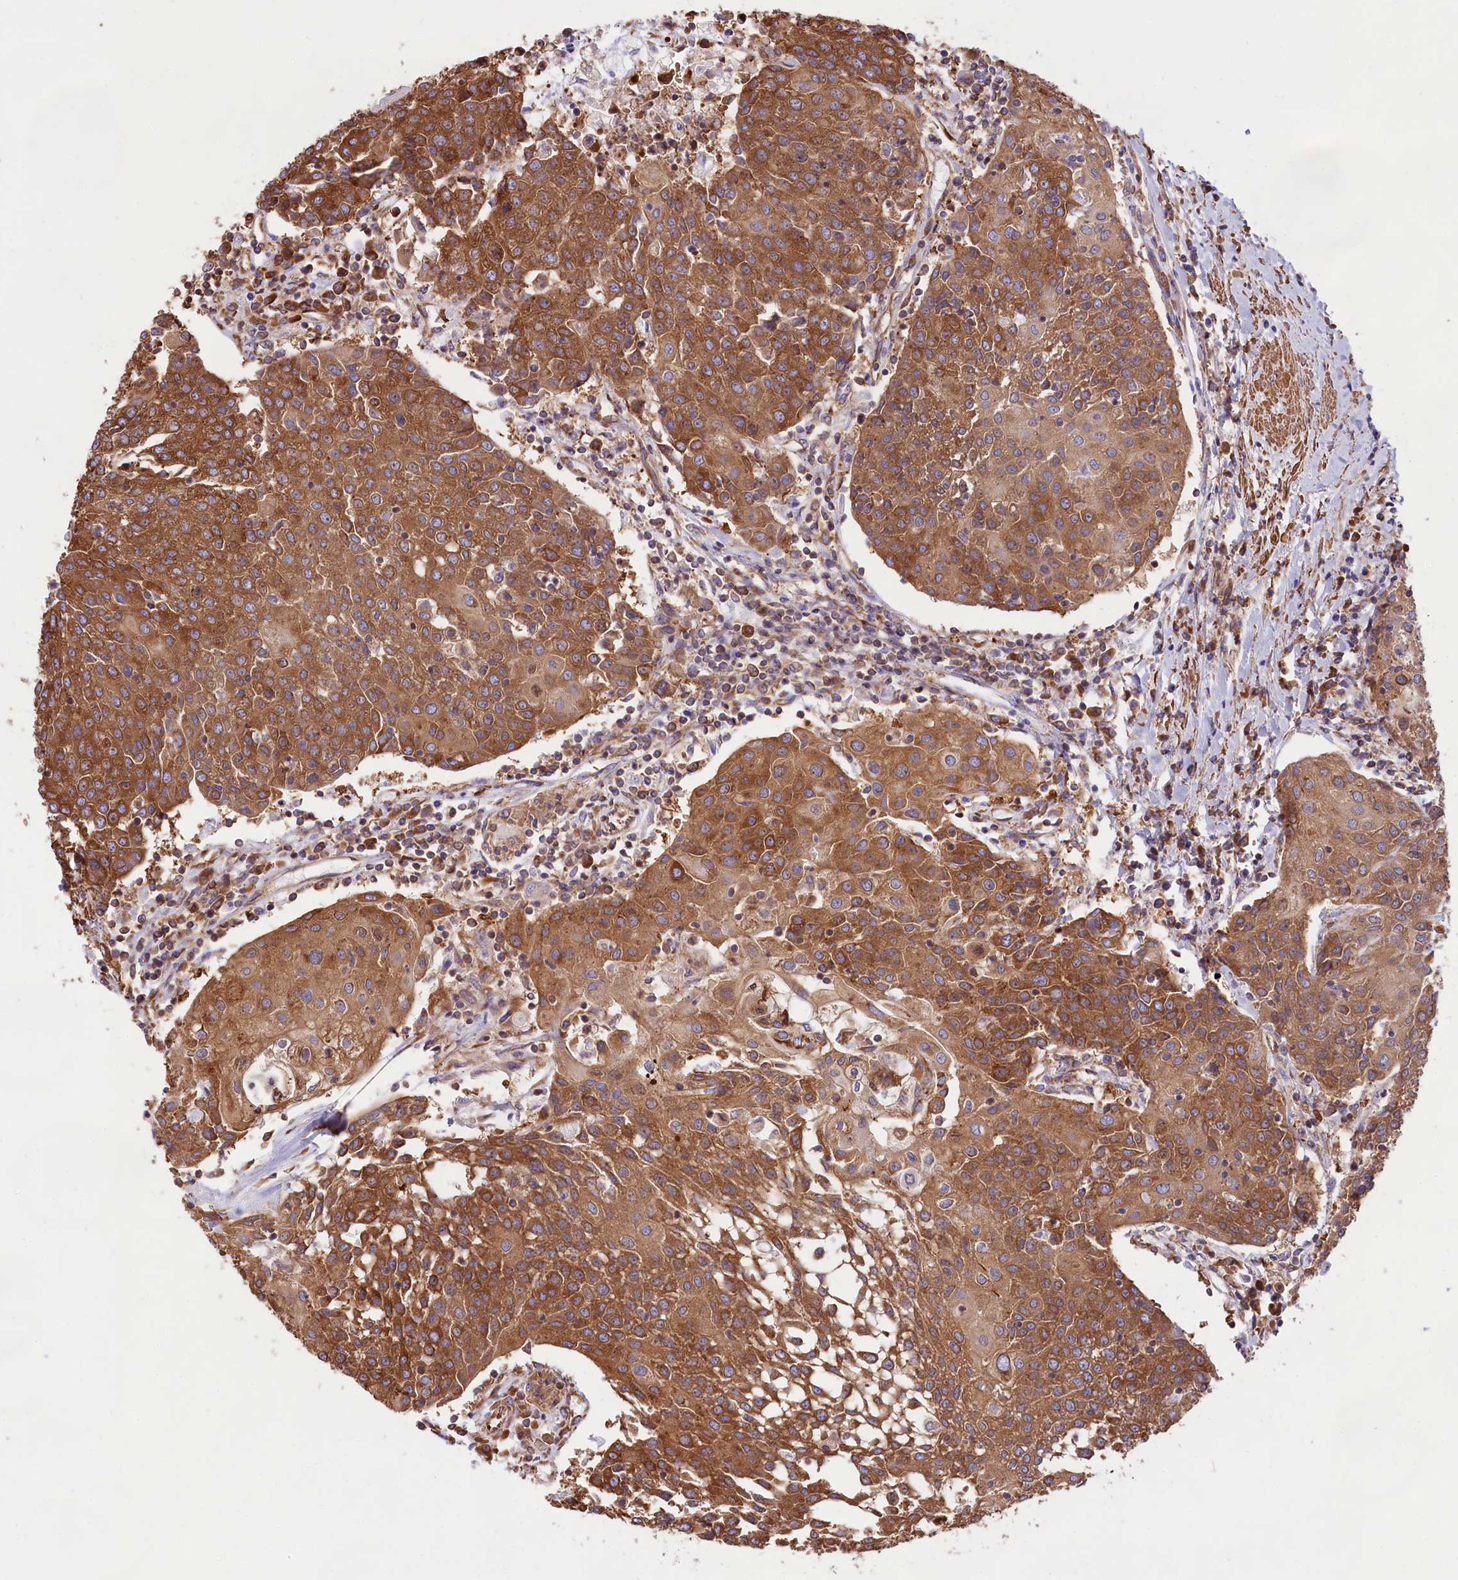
{"staining": {"intensity": "strong", "quantity": ">75%", "location": "cytoplasmic/membranous"}, "tissue": "urothelial cancer", "cell_type": "Tumor cells", "image_type": "cancer", "snomed": [{"axis": "morphology", "description": "Urothelial carcinoma, High grade"}, {"axis": "topography", "description": "Urinary bladder"}], "caption": "Immunohistochemistry (IHC) image of urothelial cancer stained for a protein (brown), which displays high levels of strong cytoplasmic/membranous positivity in approximately >75% of tumor cells.", "gene": "GYS1", "patient": {"sex": "female", "age": 85}}